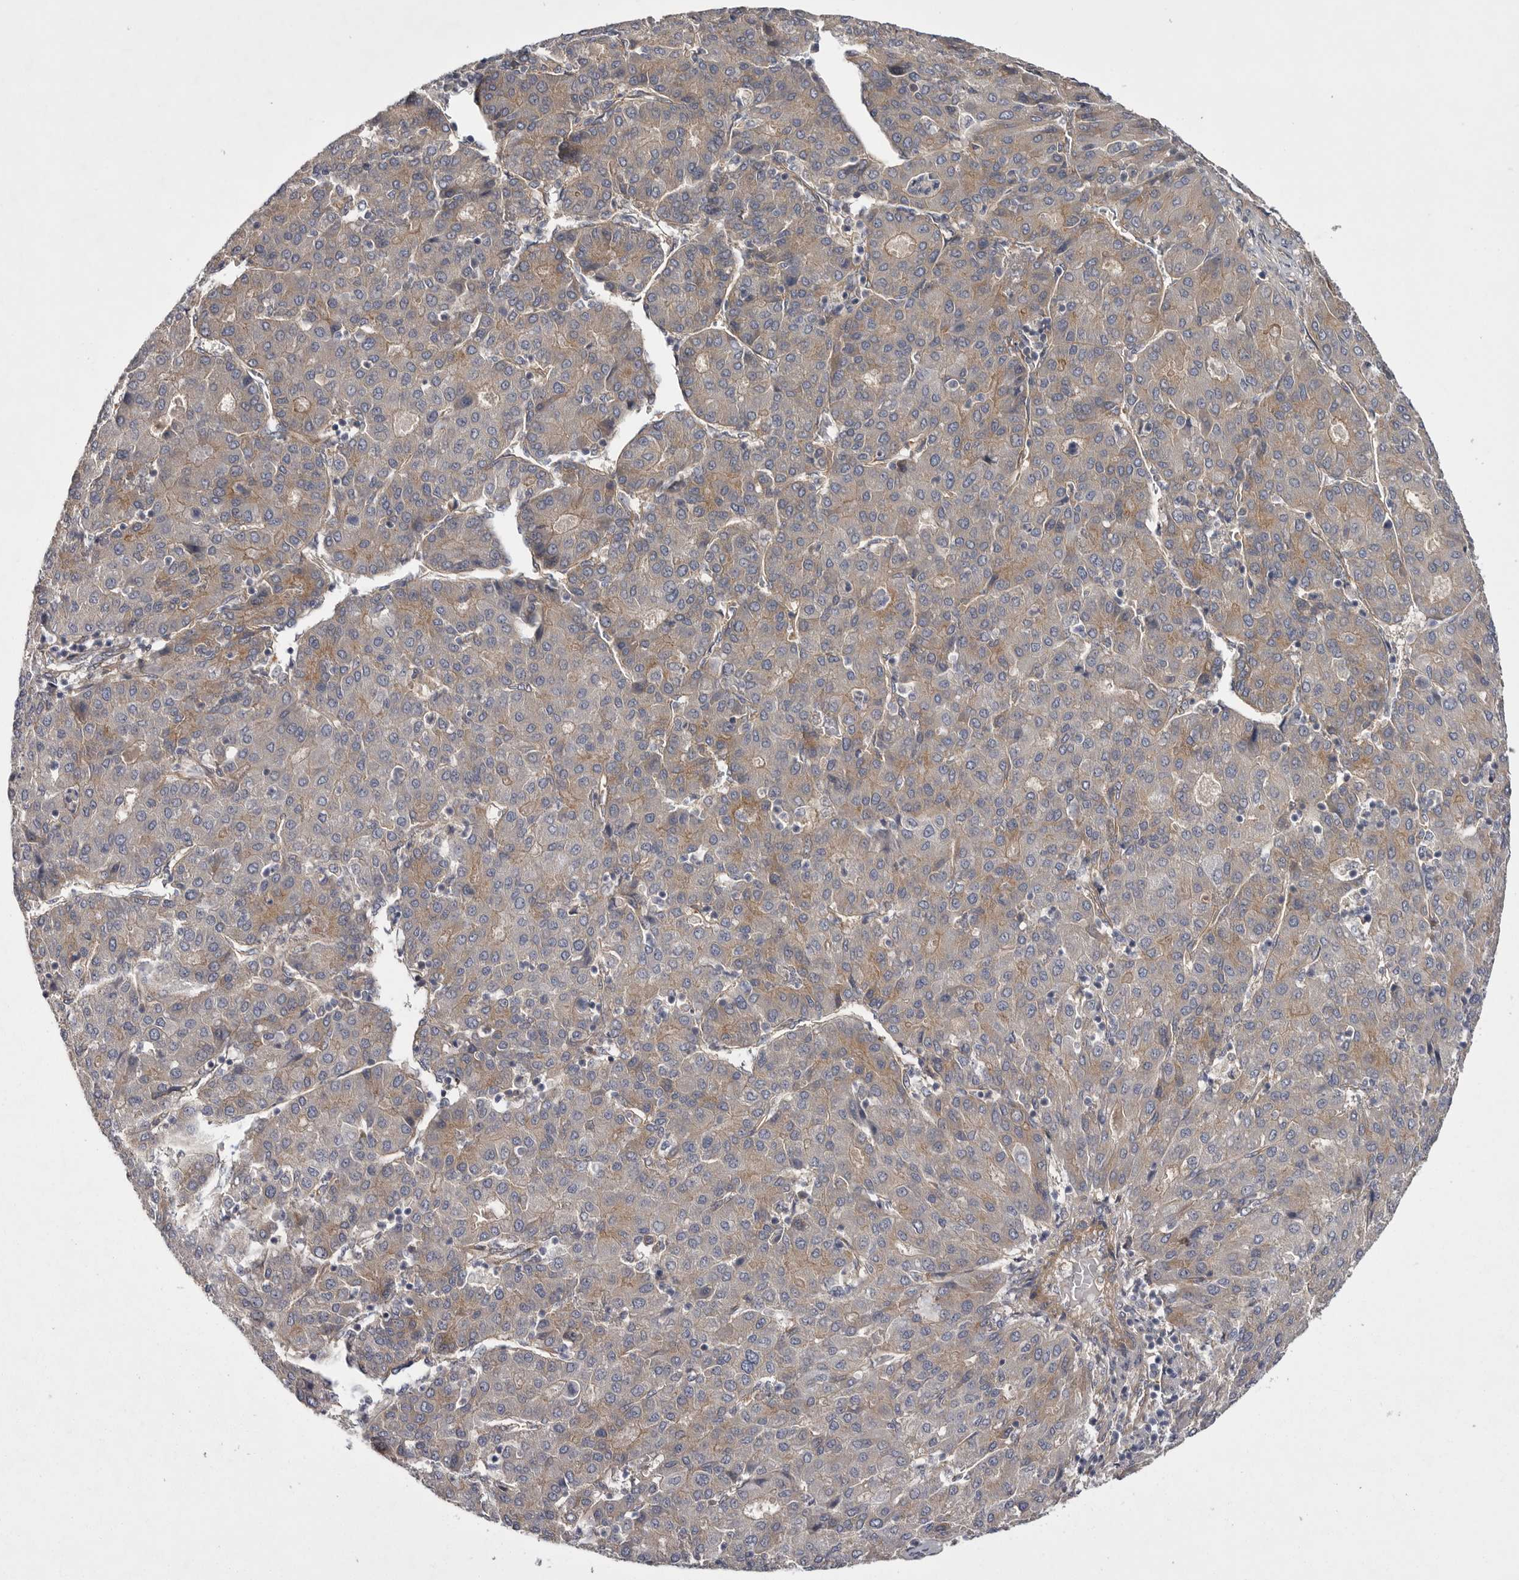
{"staining": {"intensity": "weak", "quantity": "25%-75%", "location": "cytoplasmic/membranous"}, "tissue": "liver cancer", "cell_type": "Tumor cells", "image_type": "cancer", "snomed": [{"axis": "morphology", "description": "Carcinoma, Hepatocellular, NOS"}, {"axis": "topography", "description": "Liver"}], "caption": "About 25%-75% of tumor cells in liver cancer exhibit weak cytoplasmic/membranous protein positivity as visualized by brown immunohistochemical staining.", "gene": "OSBPL9", "patient": {"sex": "male", "age": 65}}